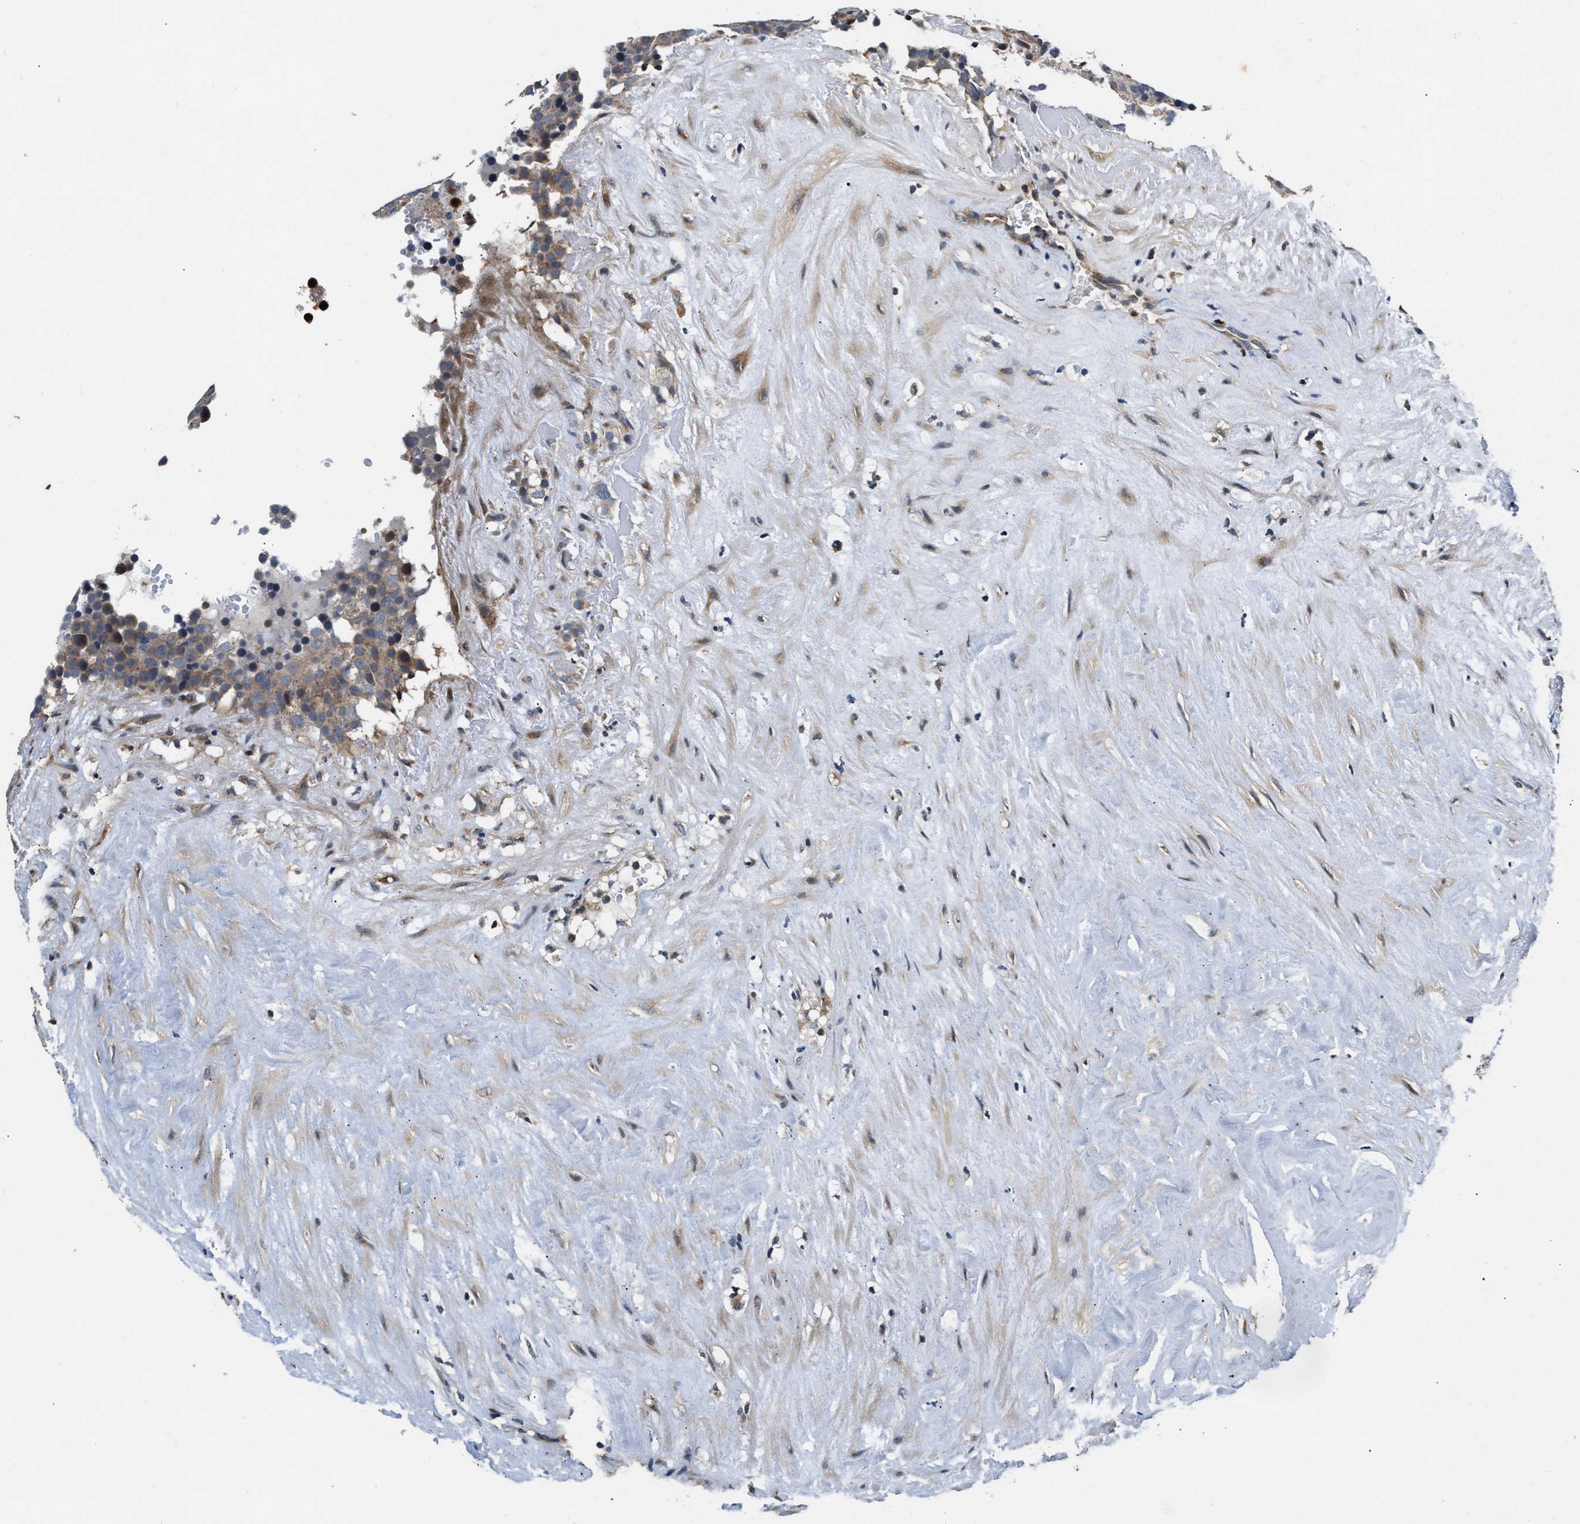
{"staining": {"intensity": "weak", "quantity": "<25%", "location": "cytoplasmic/membranous"}, "tissue": "testis cancer", "cell_type": "Tumor cells", "image_type": "cancer", "snomed": [{"axis": "morphology", "description": "Seminoma, NOS"}, {"axis": "topography", "description": "Testis"}], "caption": "Tumor cells are negative for protein expression in human testis seminoma.", "gene": "CHUK", "patient": {"sex": "male", "age": 71}}